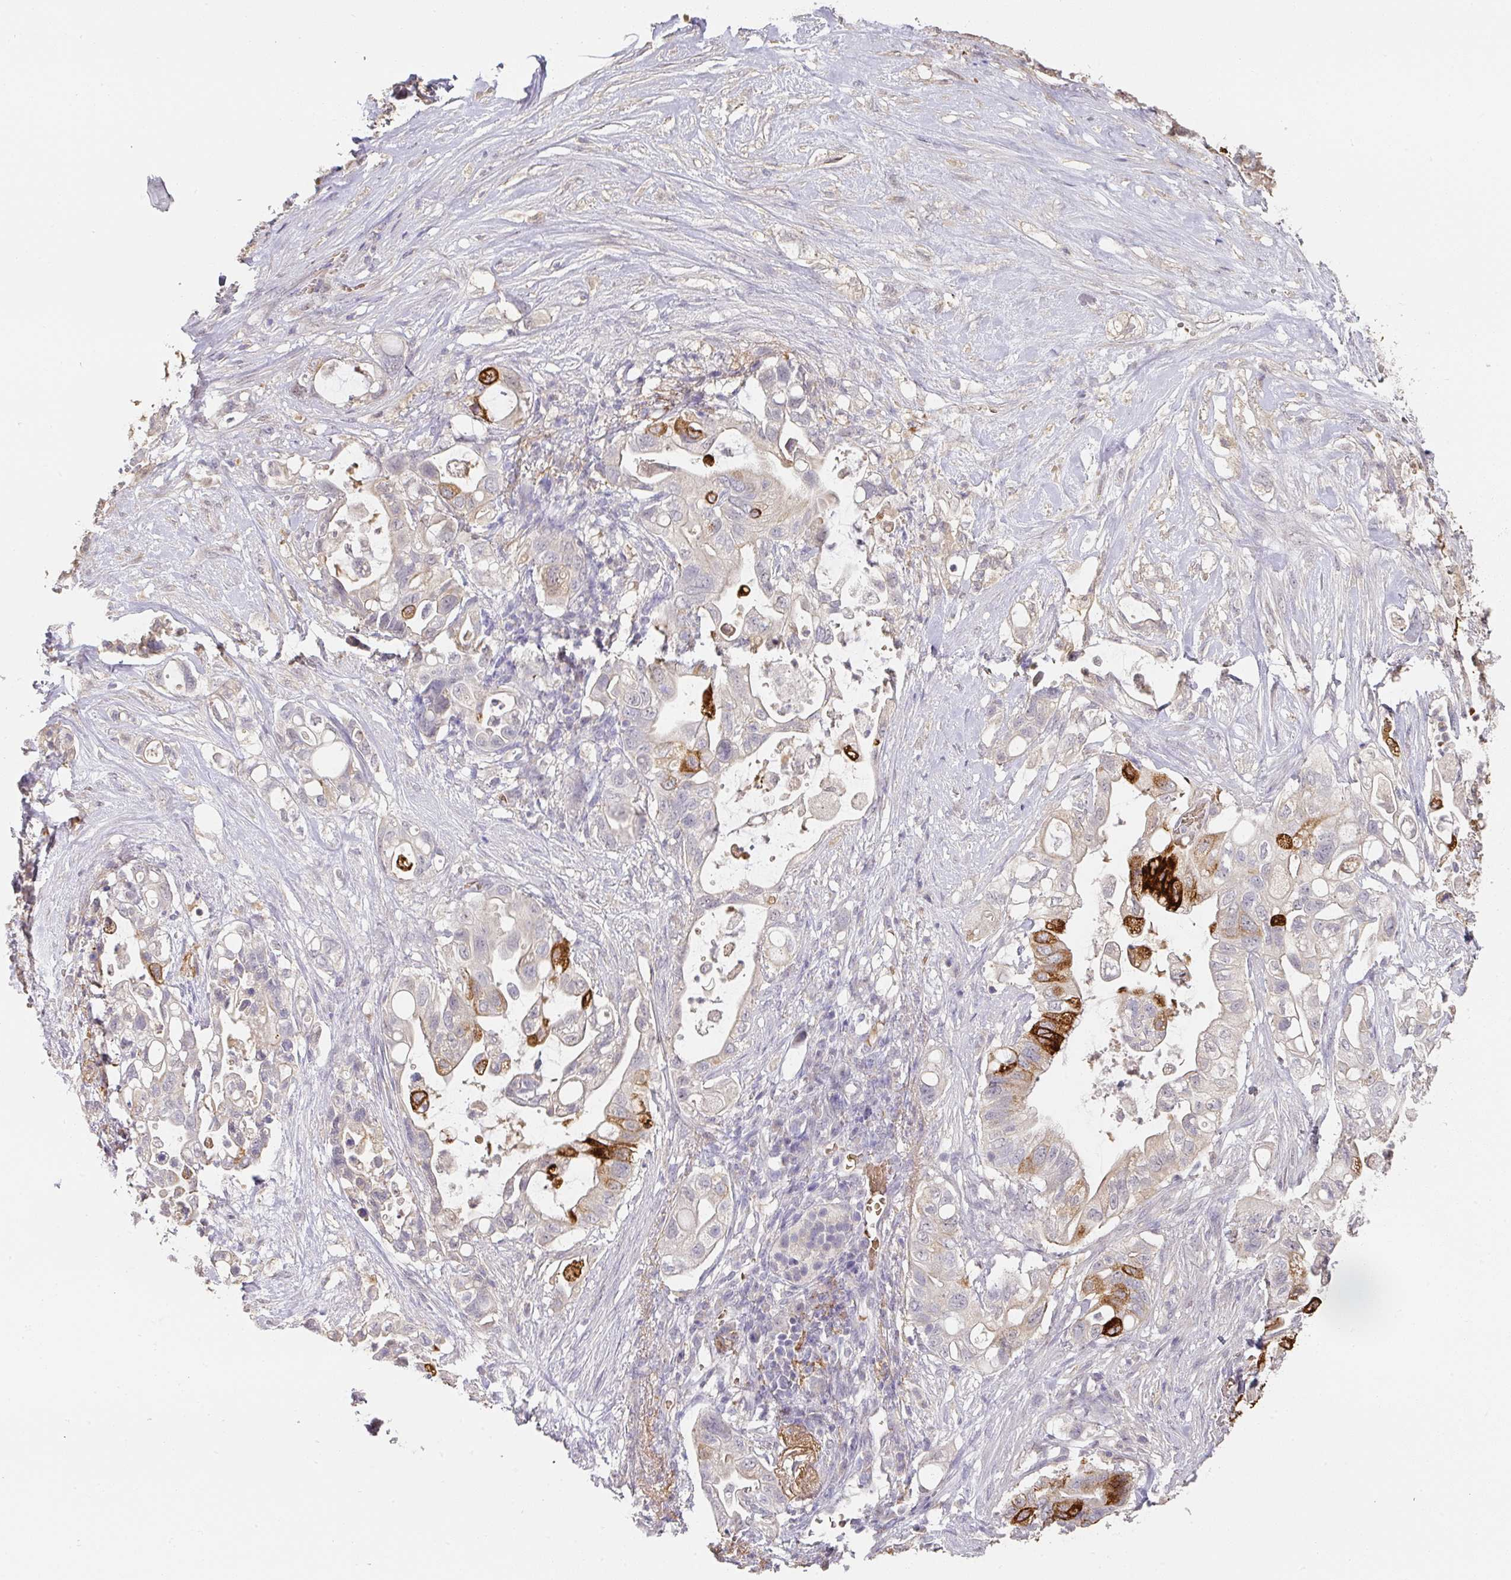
{"staining": {"intensity": "strong", "quantity": "25%-75%", "location": "cytoplasmic/membranous"}, "tissue": "pancreatic cancer", "cell_type": "Tumor cells", "image_type": "cancer", "snomed": [{"axis": "morphology", "description": "Adenocarcinoma, NOS"}, {"axis": "topography", "description": "Pancreas"}], "caption": "Strong cytoplasmic/membranous protein positivity is appreciated in approximately 25%-75% of tumor cells in pancreatic cancer.", "gene": "FOXN4", "patient": {"sex": "female", "age": 72}}